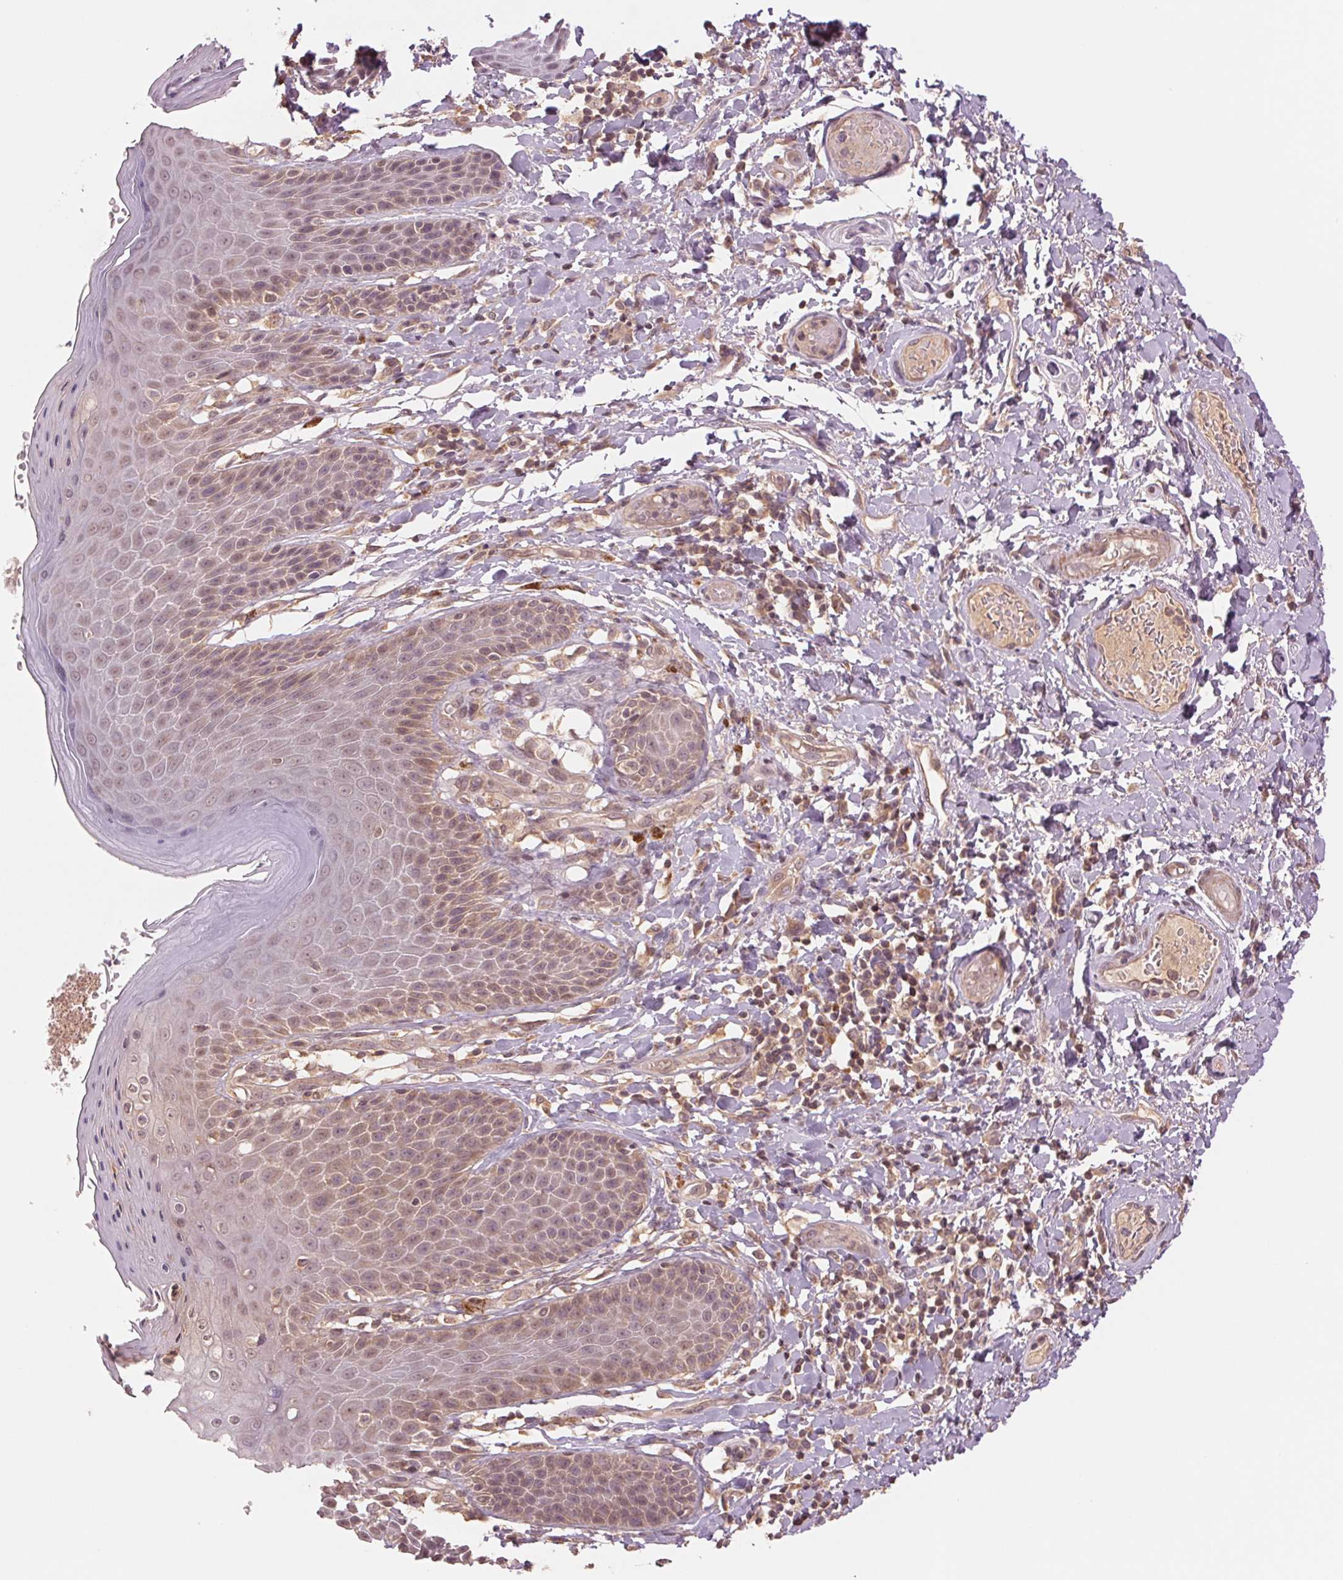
{"staining": {"intensity": "weak", "quantity": "<25%", "location": "cytoplasmic/membranous"}, "tissue": "skin", "cell_type": "Epidermal cells", "image_type": "normal", "snomed": [{"axis": "morphology", "description": "Normal tissue, NOS"}, {"axis": "topography", "description": "Anal"}, {"axis": "topography", "description": "Peripheral nerve tissue"}], "caption": "A high-resolution micrograph shows immunohistochemistry staining of normal skin, which demonstrates no significant staining in epidermal cells. (DAB (3,3'-diaminobenzidine) immunohistochemistry (IHC) with hematoxylin counter stain).", "gene": "PPIAL4A", "patient": {"sex": "male", "age": 51}}